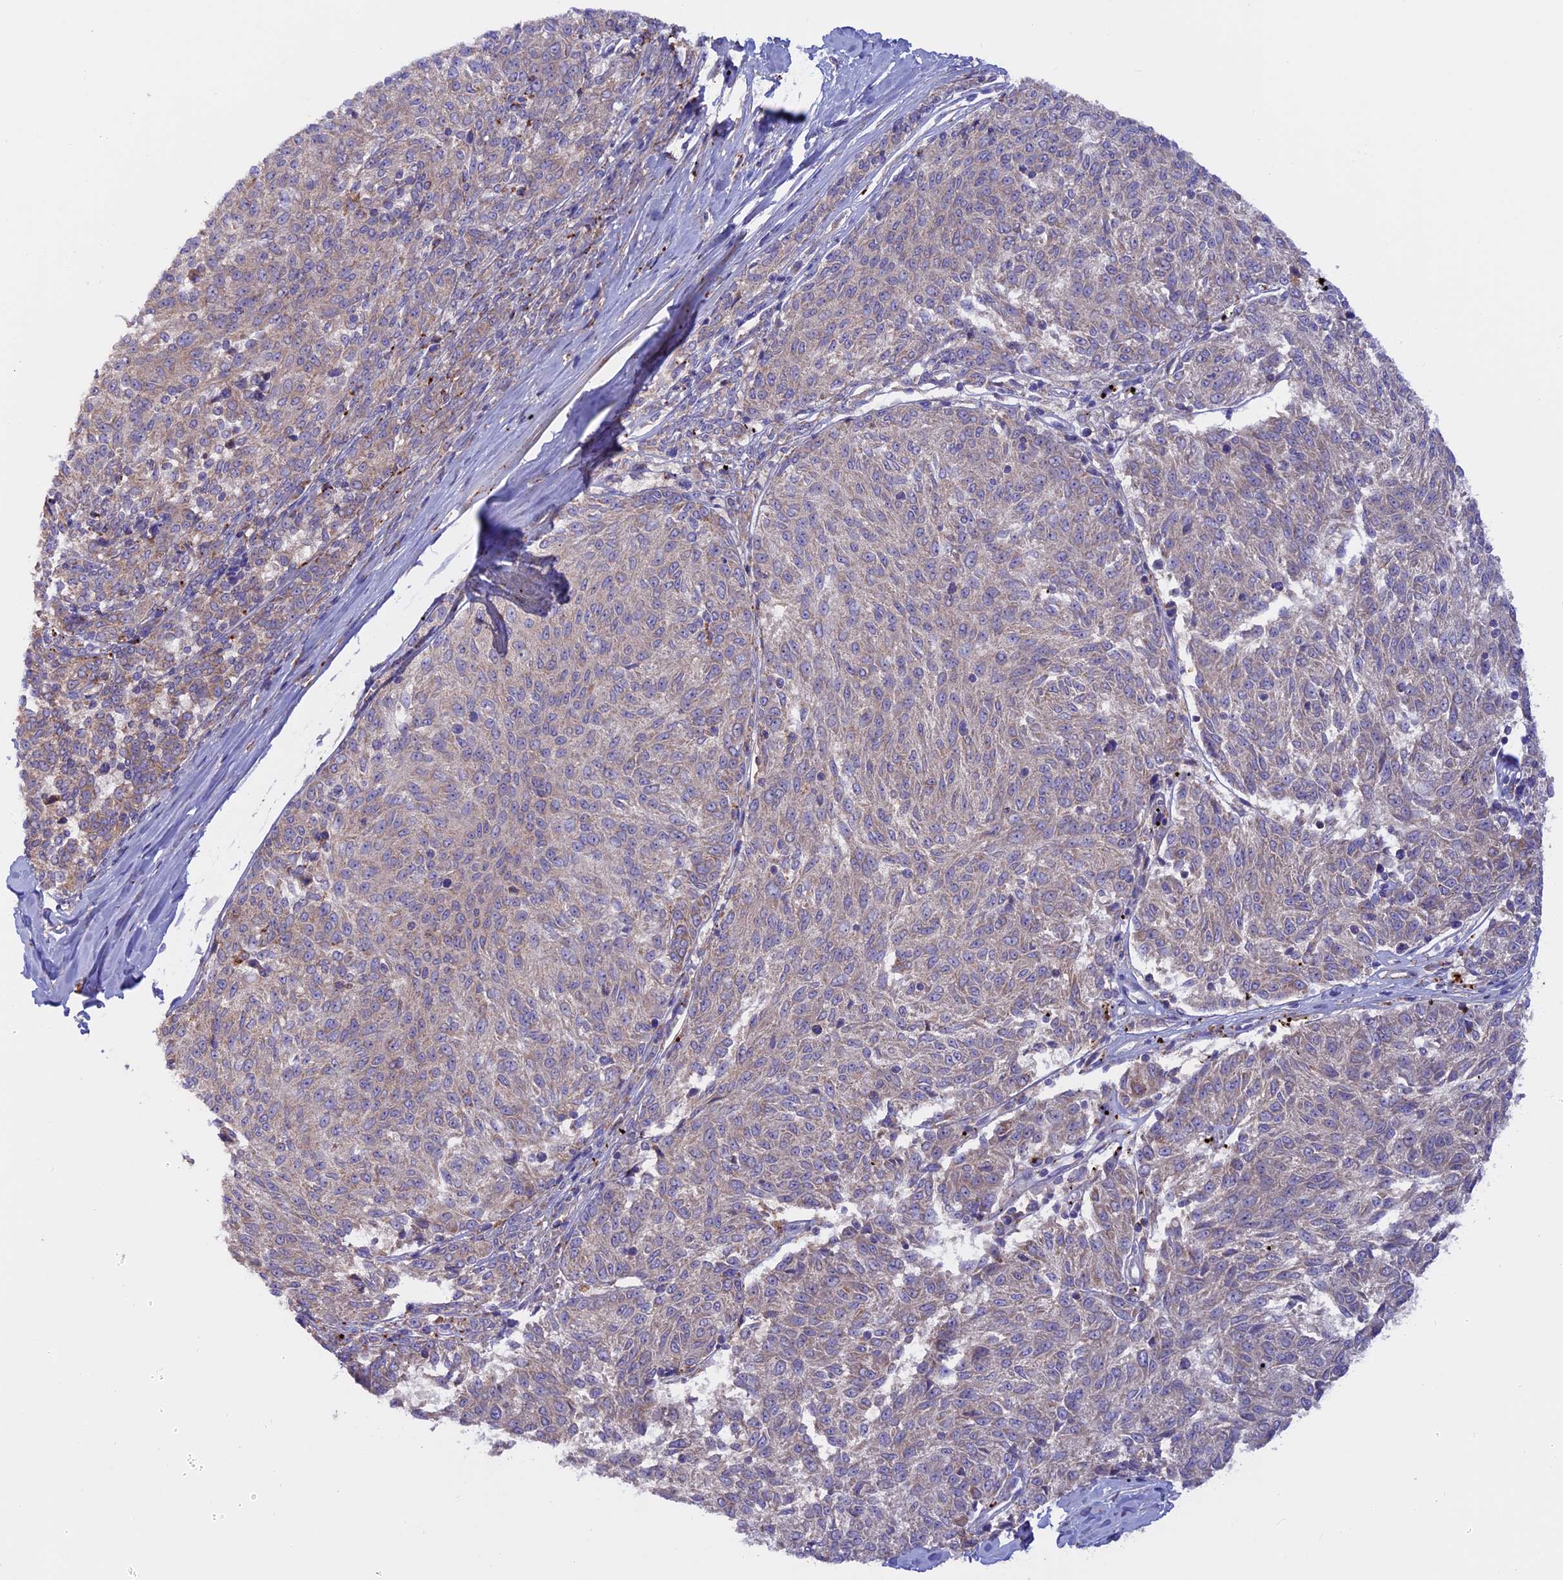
{"staining": {"intensity": "negative", "quantity": "none", "location": "none"}, "tissue": "melanoma", "cell_type": "Tumor cells", "image_type": "cancer", "snomed": [{"axis": "morphology", "description": "Malignant melanoma, NOS"}, {"axis": "topography", "description": "Skin"}], "caption": "This is an immunohistochemistry (IHC) image of human malignant melanoma. There is no expression in tumor cells.", "gene": "PTPN9", "patient": {"sex": "female", "age": 72}}